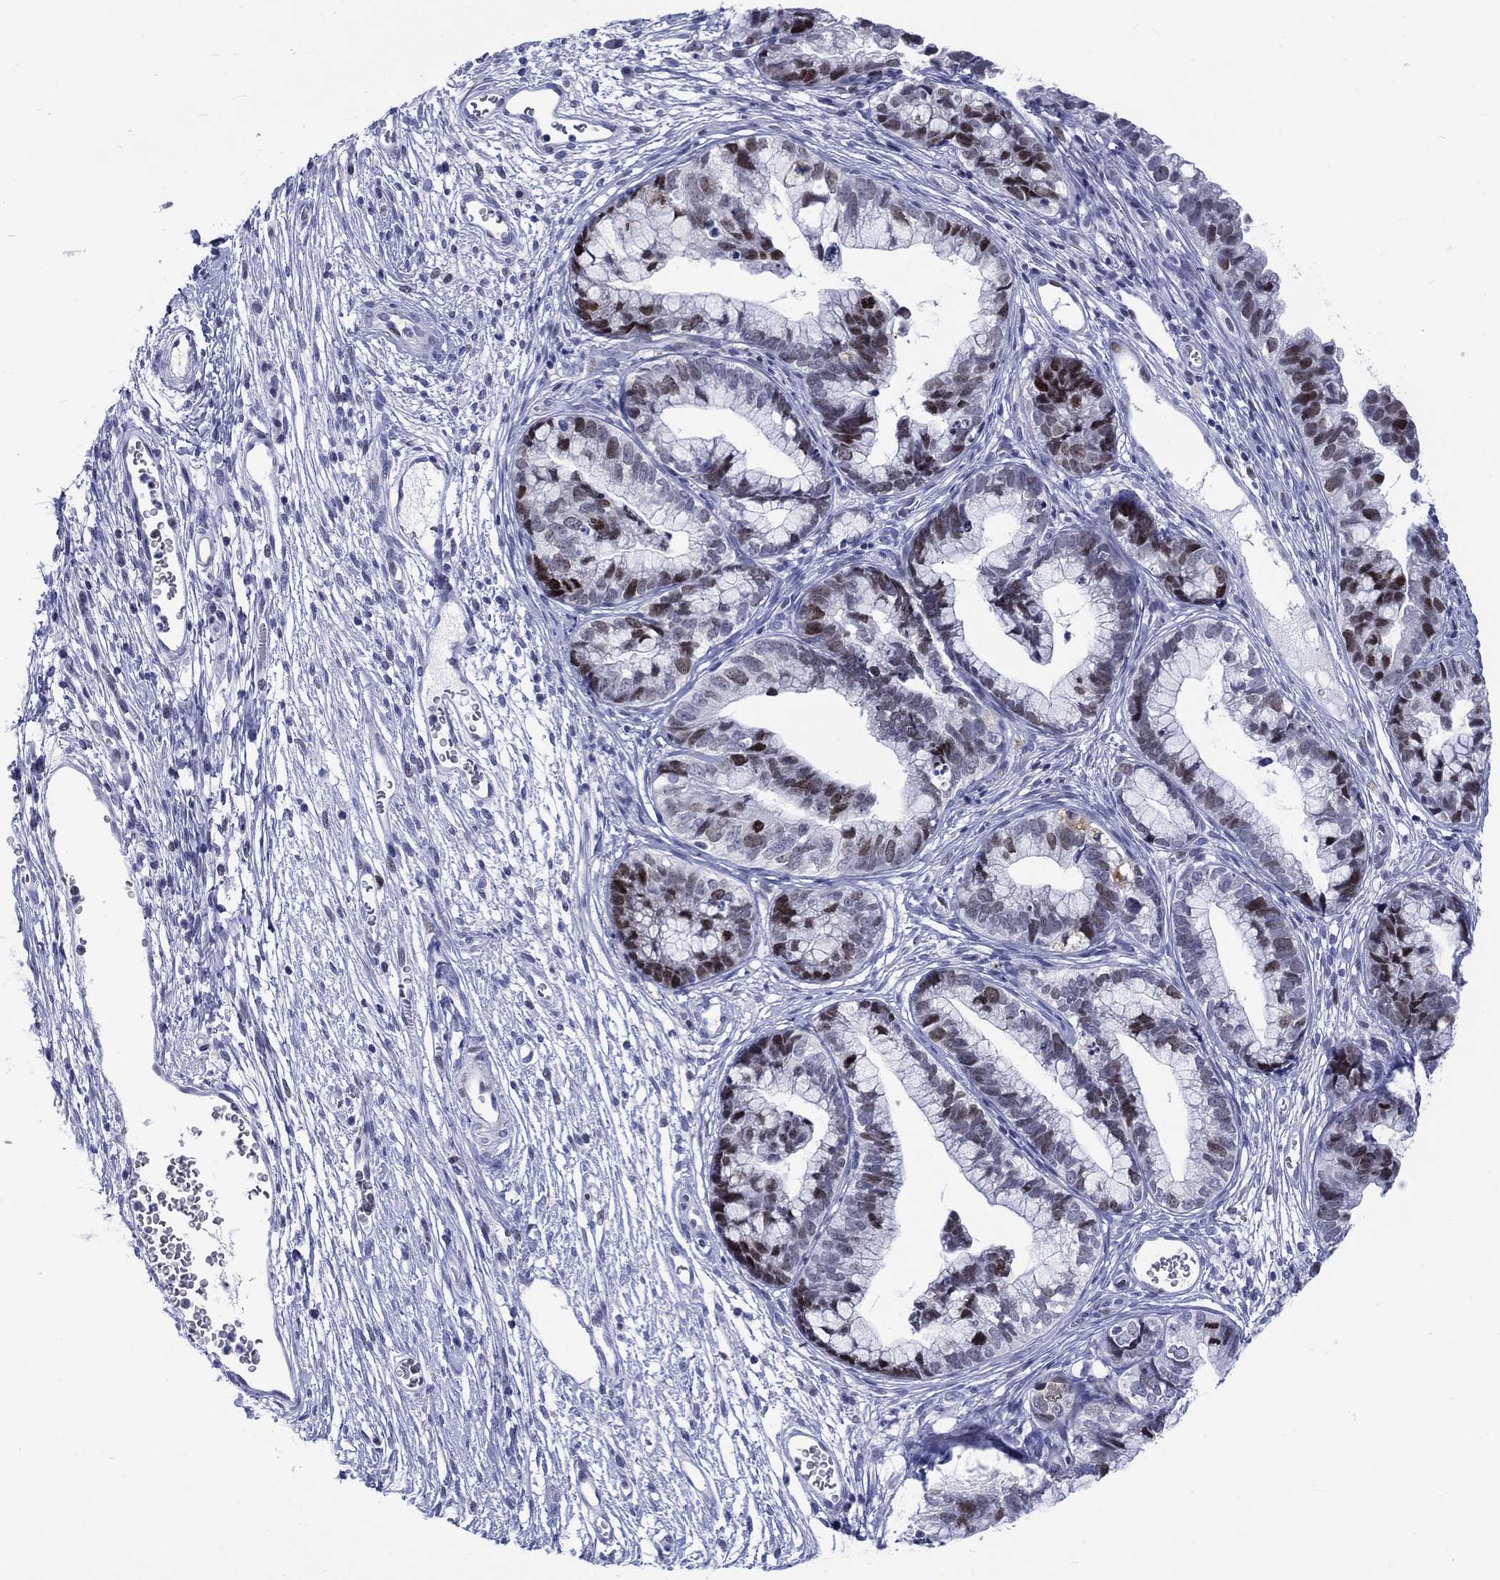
{"staining": {"intensity": "strong", "quantity": "25%-75%", "location": "nuclear"}, "tissue": "cervical cancer", "cell_type": "Tumor cells", "image_type": "cancer", "snomed": [{"axis": "morphology", "description": "Adenocarcinoma, NOS"}, {"axis": "topography", "description": "Cervix"}], "caption": "Immunohistochemistry (IHC) of adenocarcinoma (cervical) displays high levels of strong nuclear positivity in approximately 25%-75% of tumor cells. The staining is performed using DAB (3,3'-diaminobenzidine) brown chromogen to label protein expression. The nuclei are counter-stained blue using hematoxylin.", "gene": "CDCA2", "patient": {"sex": "female", "age": 44}}